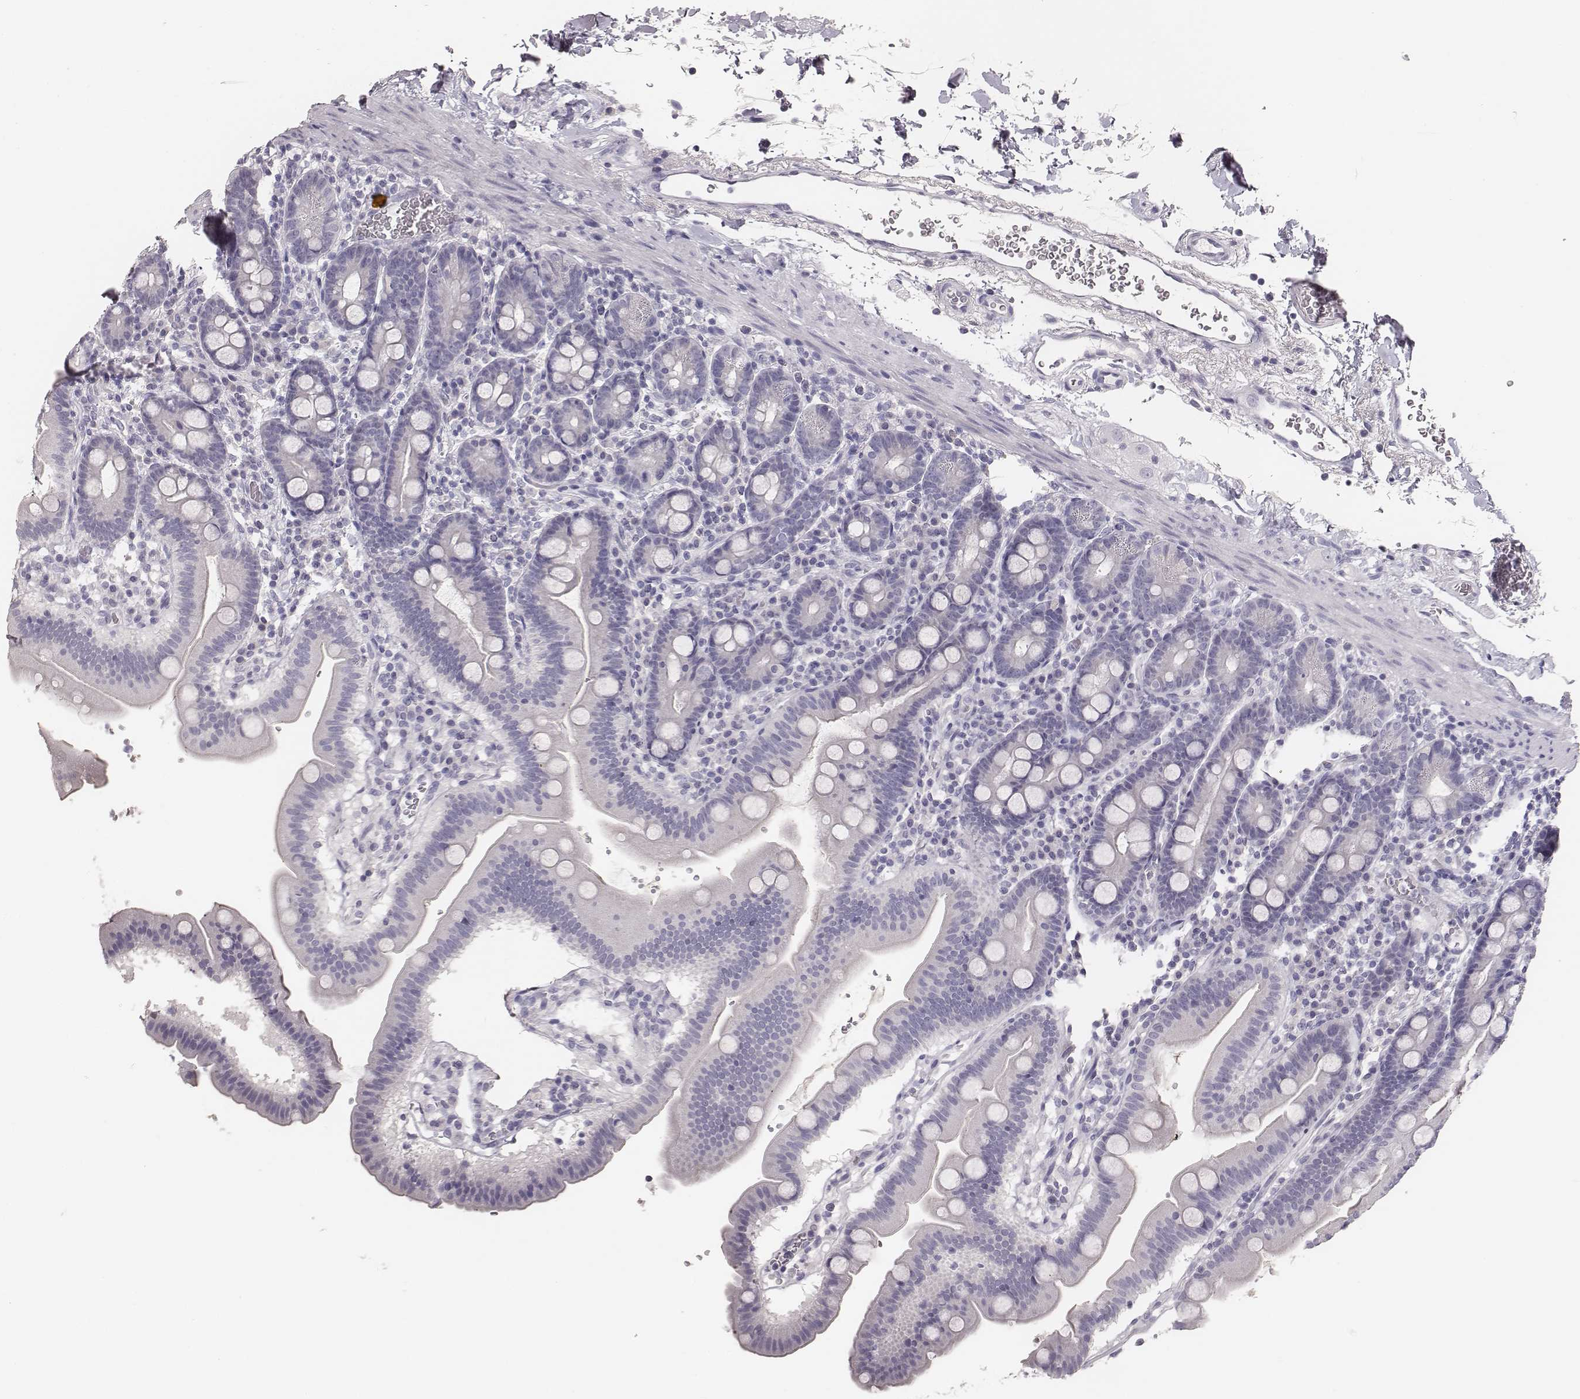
{"staining": {"intensity": "negative", "quantity": "none", "location": "none"}, "tissue": "duodenum", "cell_type": "Glandular cells", "image_type": "normal", "snomed": [{"axis": "morphology", "description": "Normal tissue, NOS"}, {"axis": "topography", "description": "Duodenum"}], "caption": "Immunohistochemistry image of normal duodenum stained for a protein (brown), which shows no staining in glandular cells.", "gene": "MYH6", "patient": {"sex": "male", "age": 59}}